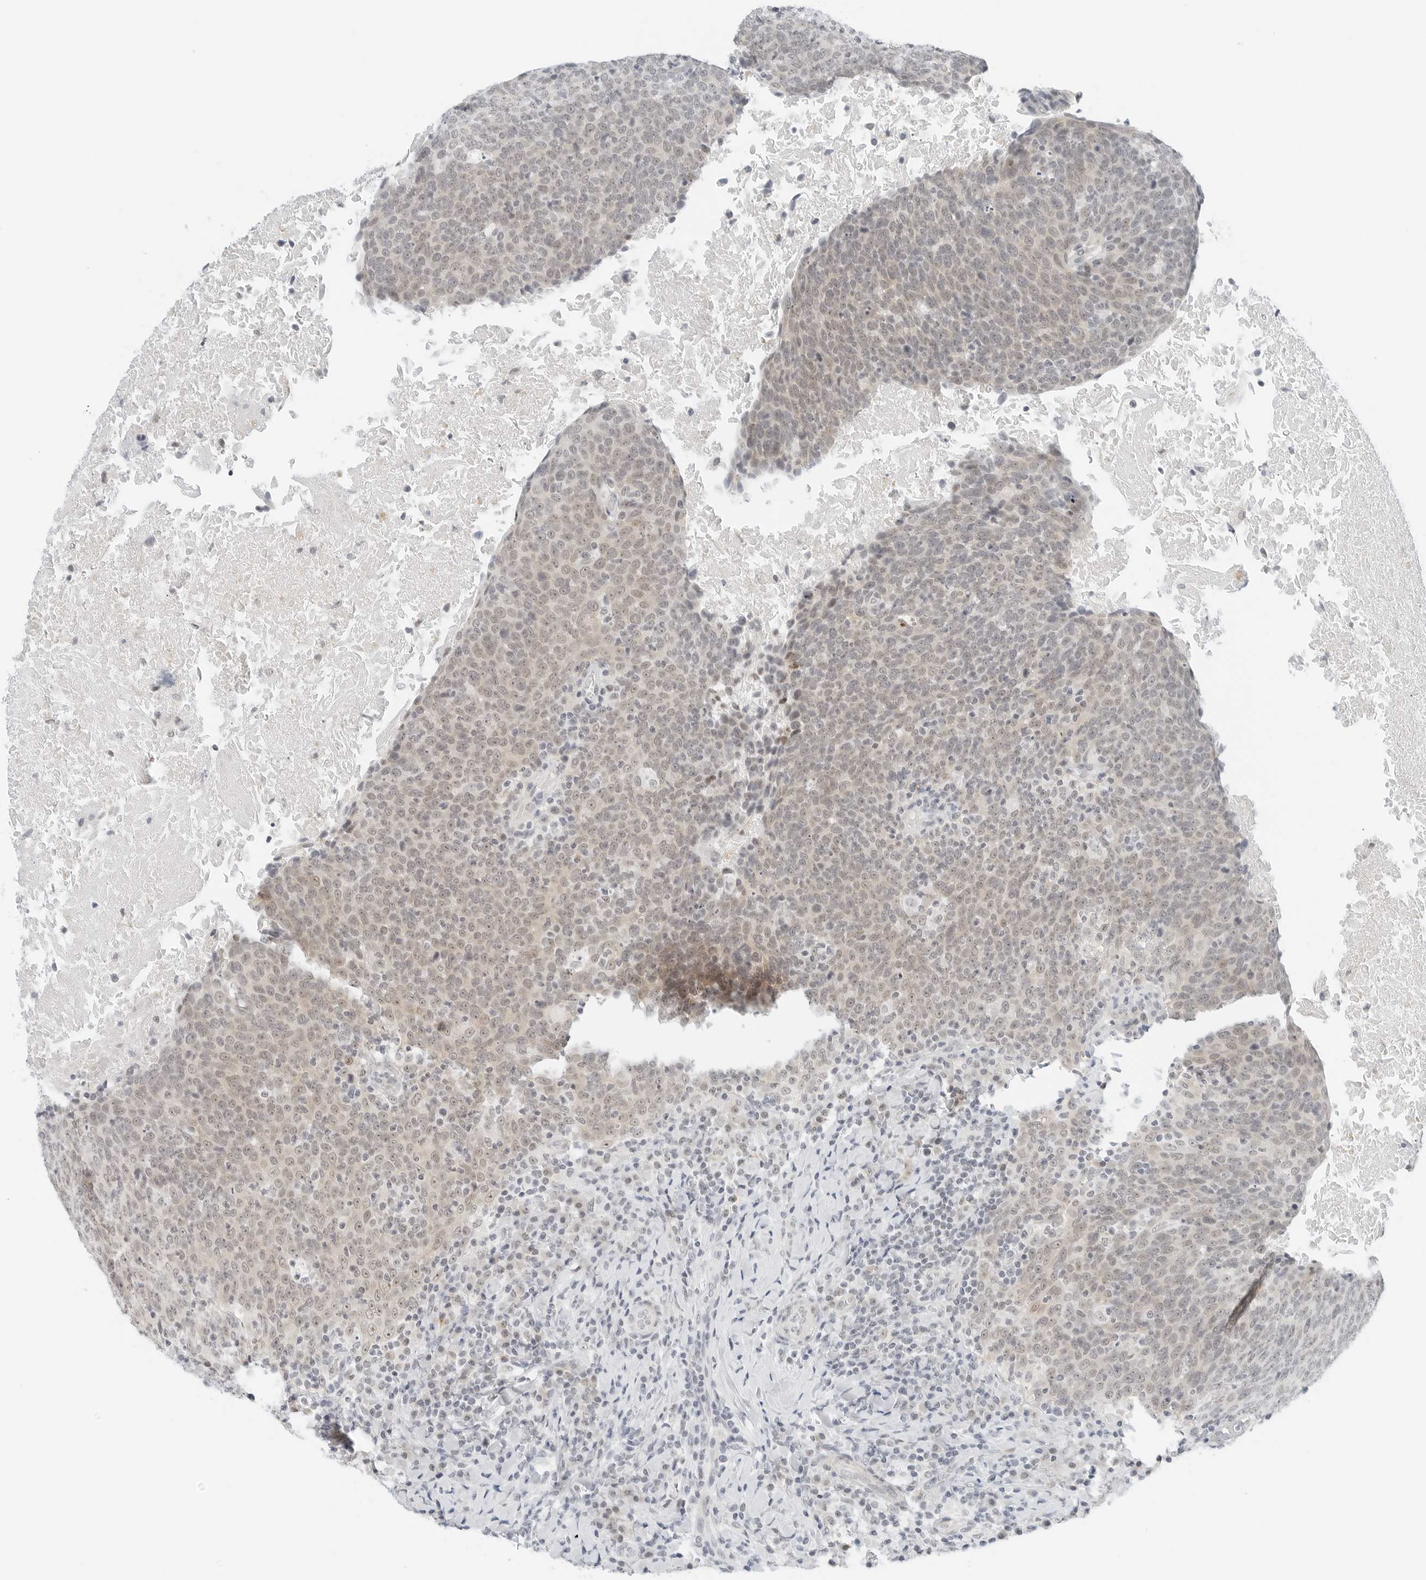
{"staining": {"intensity": "weak", "quantity": "25%-75%", "location": "nuclear"}, "tissue": "head and neck cancer", "cell_type": "Tumor cells", "image_type": "cancer", "snomed": [{"axis": "morphology", "description": "Squamous cell carcinoma, NOS"}, {"axis": "morphology", "description": "Squamous cell carcinoma, metastatic, NOS"}, {"axis": "topography", "description": "Lymph node"}, {"axis": "topography", "description": "Head-Neck"}], "caption": "Immunohistochemistry micrograph of head and neck cancer (metastatic squamous cell carcinoma) stained for a protein (brown), which shows low levels of weak nuclear staining in about 25%-75% of tumor cells.", "gene": "CCSAP", "patient": {"sex": "male", "age": 62}}